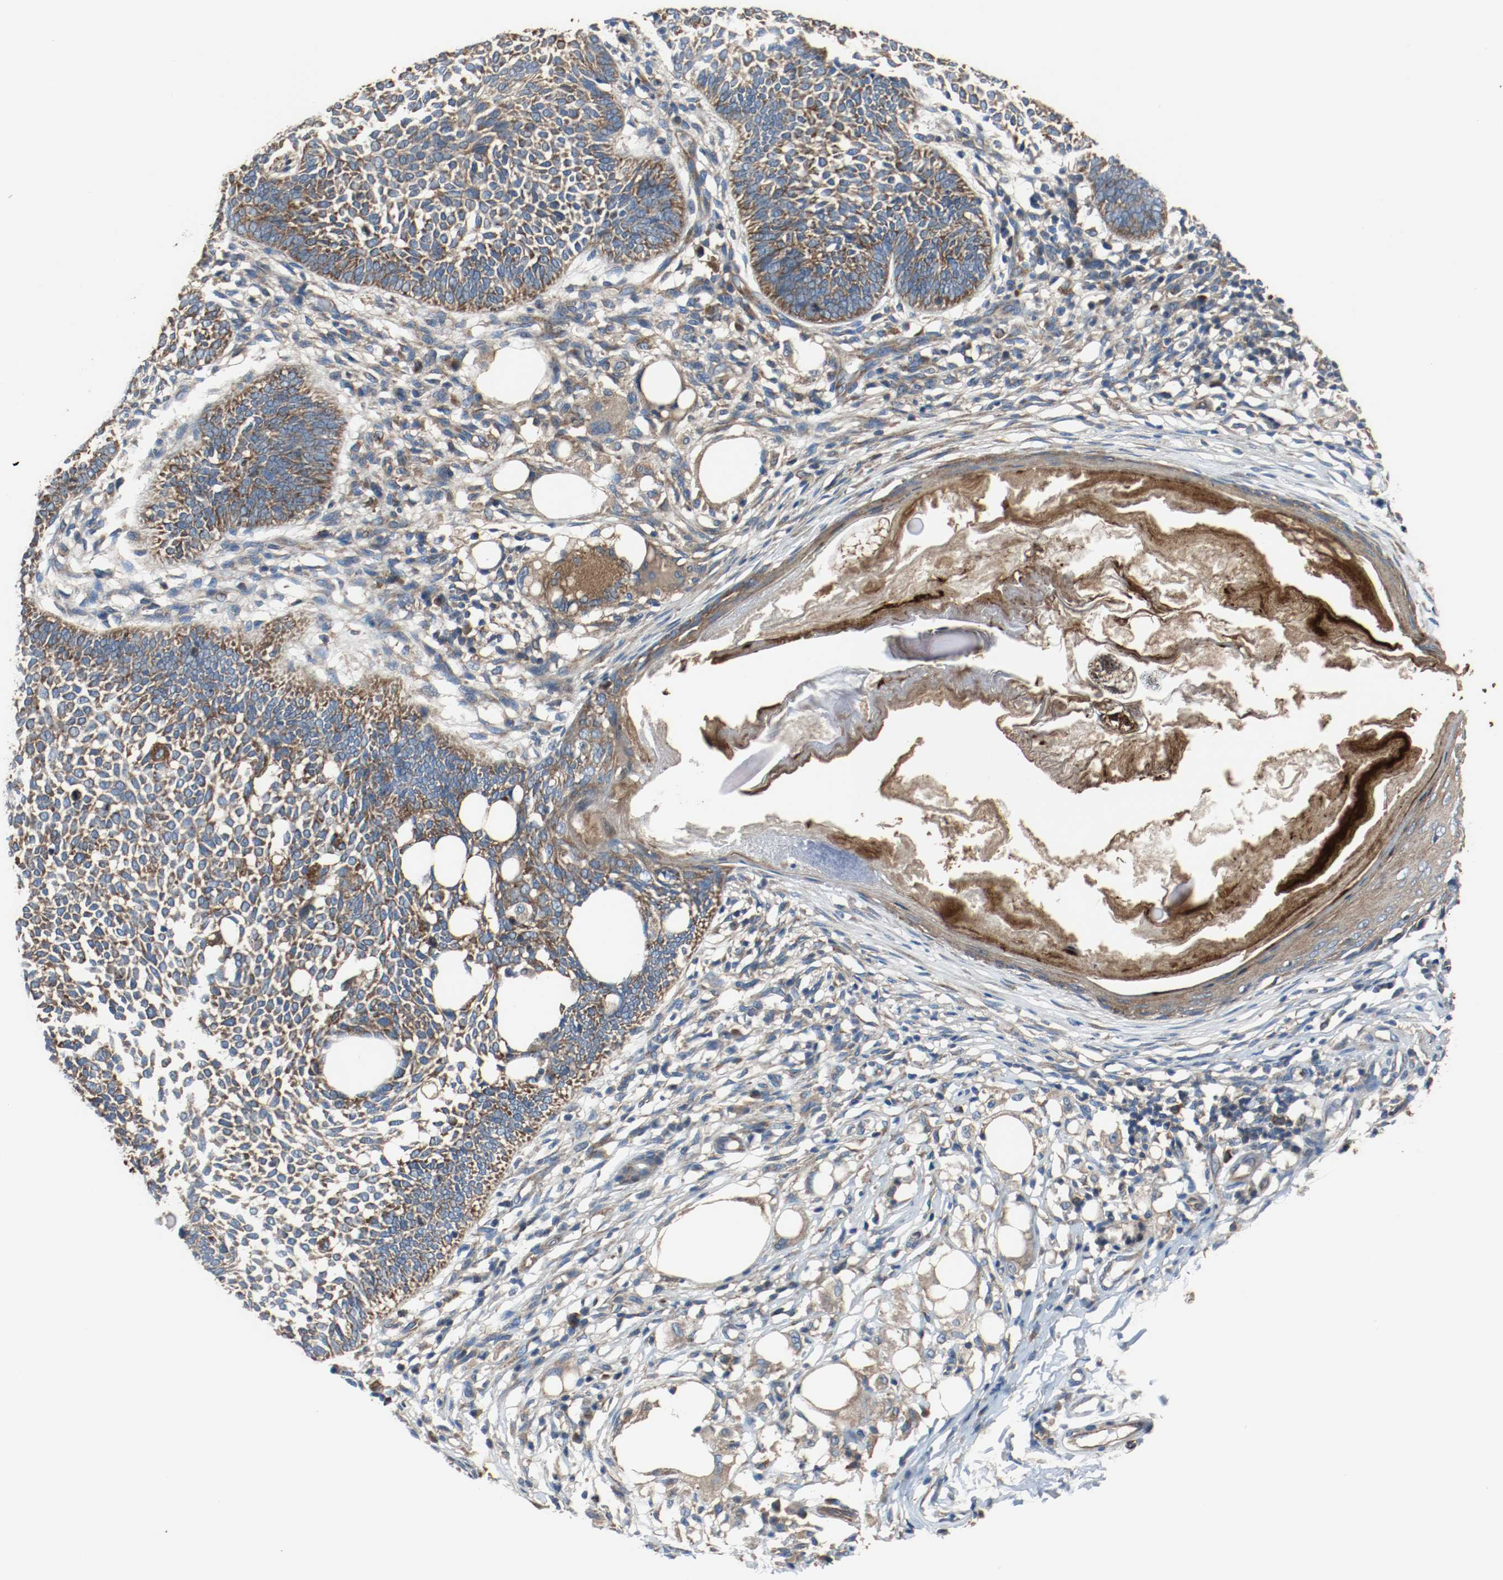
{"staining": {"intensity": "moderate", "quantity": ">75%", "location": "cytoplasmic/membranous"}, "tissue": "skin cancer", "cell_type": "Tumor cells", "image_type": "cancer", "snomed": [{"axis": "morphology", "description": "Normal tissue, NOS"}, {"axis": "morphology", "description": "Basal cell carcinoma"}, {"axis": "topography", "description": "Skin"}], "caption": "IHC (DAB (3,3'-diaminobenzidine)) staining of skin basal cell carcinoma reveals moderate cytoplasmic/membranous protein expression in about >75% of tumor cells. The protein of interest is shown in brown color, while the nuclei are stained blue.", "gene": "TUBA3D", "patient": {"sex": "male", "age": 87}}